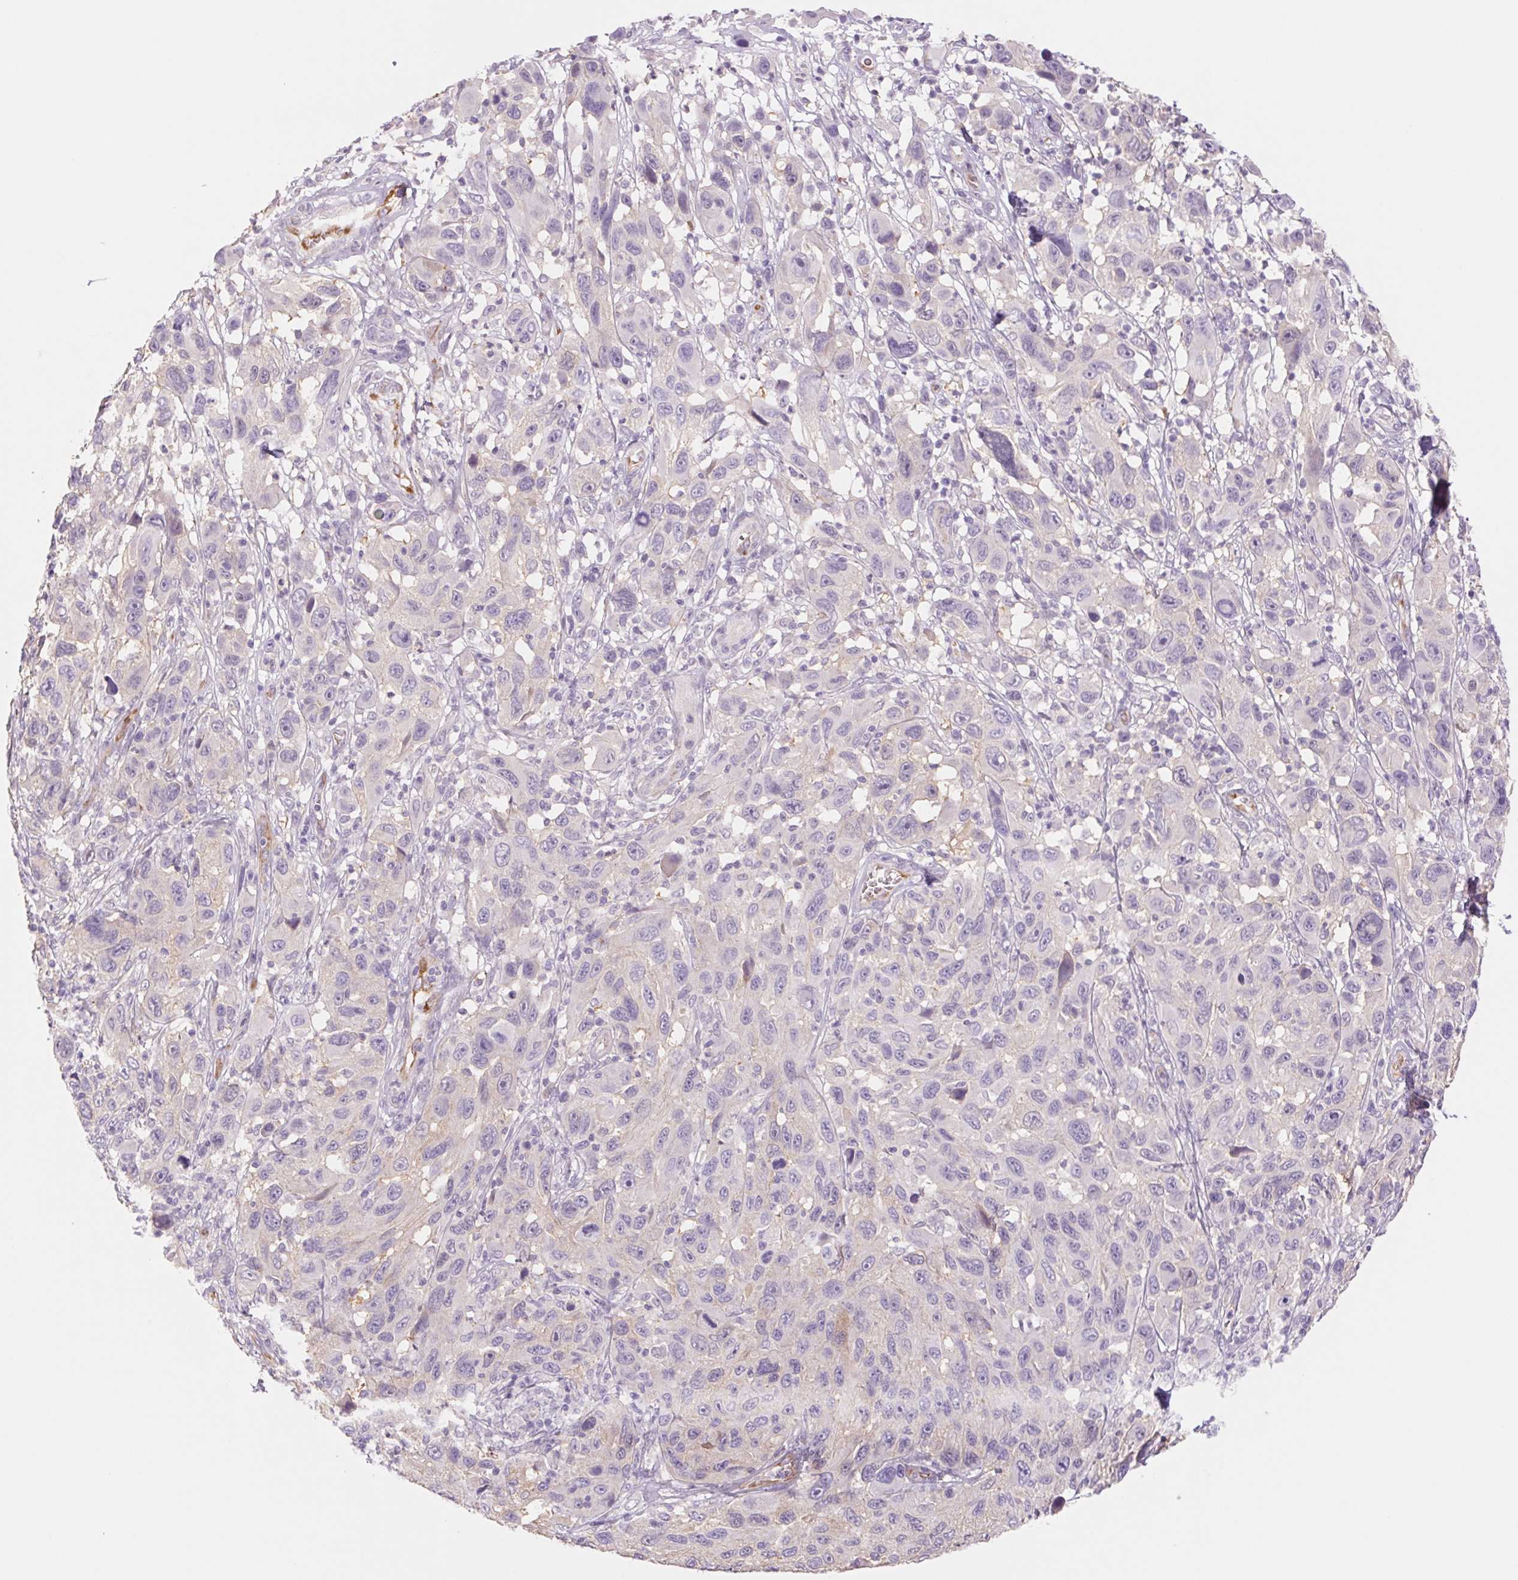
{"staining": {"intensity": "negative", "quantity": "none", "location": "none"}, "tissue": "melanoma", "cell_type": "Tumor cells", "image_type": "cancer", "snomed": [{"axis": "morphology", "description": "Malignant melanoma, NOS"}, {"axis": "topography", "description": "Skin"}], "caption": "Melanoma stained for a protein using immunohistochemistry (IHC) exhibits no staining tumor cells.", "gene": "IGFL3", "patient": {"sex": "male", "age": 53}}